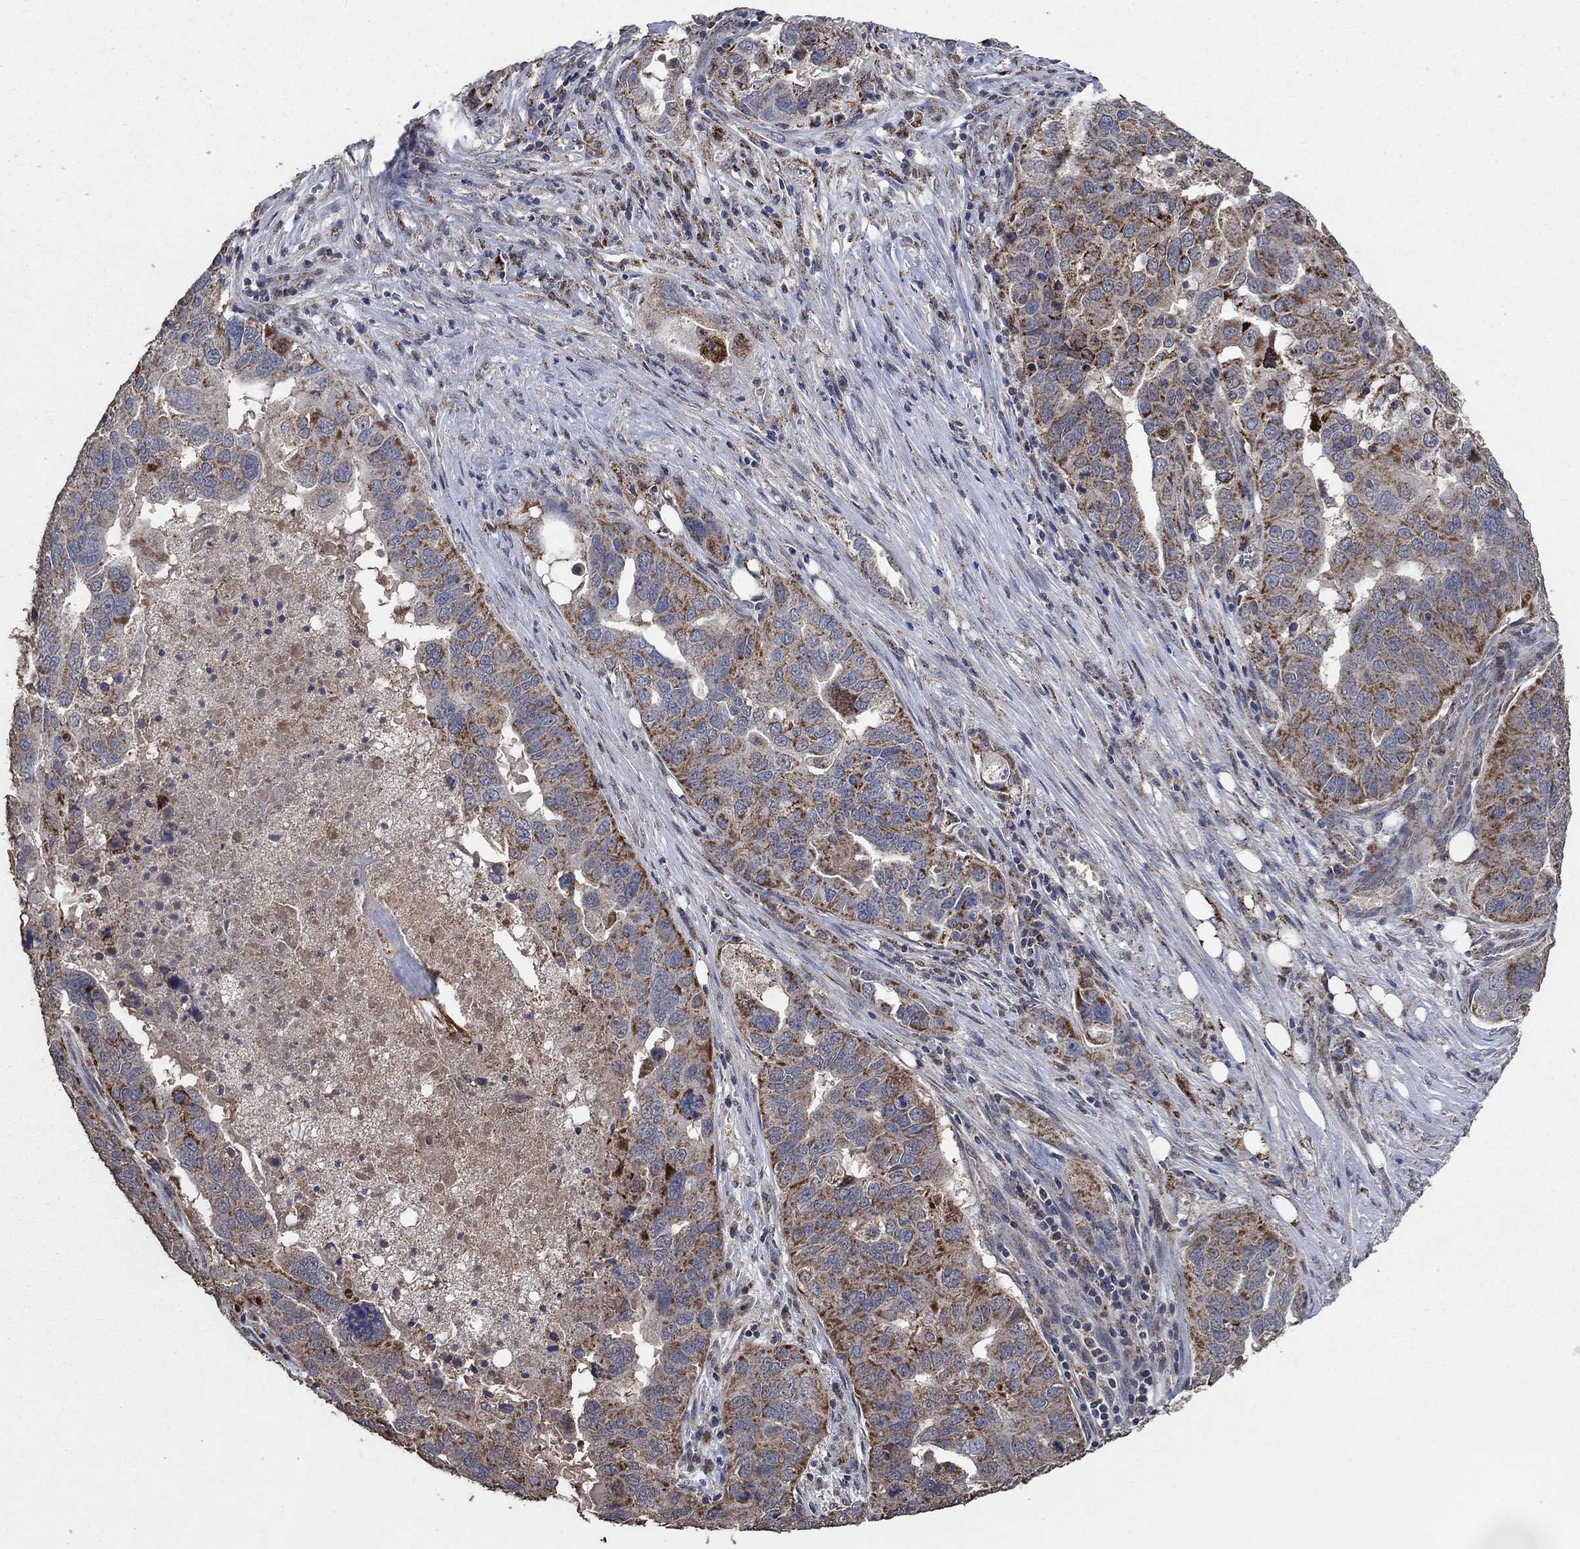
{"staining": {"intensity": "strong", "quantity": "<25%", "location": "cytoplasmic/membranous"}, "tissue": "ovarian cancer", "cell_type": "Tumor cells", "image_type": "cancer", "snomed": [{"axis": "morphology", "description": "Carcinoma, endometroid"}, {"axis": "topography", "description": "Soft tissue"}, {"axis": "topography", "description": "Ovary"}], "caption": "Human ovarian cancer stained with a brown dye displays strong cytoplasmic/membranous positive positivity in approximately <25% of tumor cells.", "gene": "MRPS24", "patient": {"sex": "female", "age": 52}}